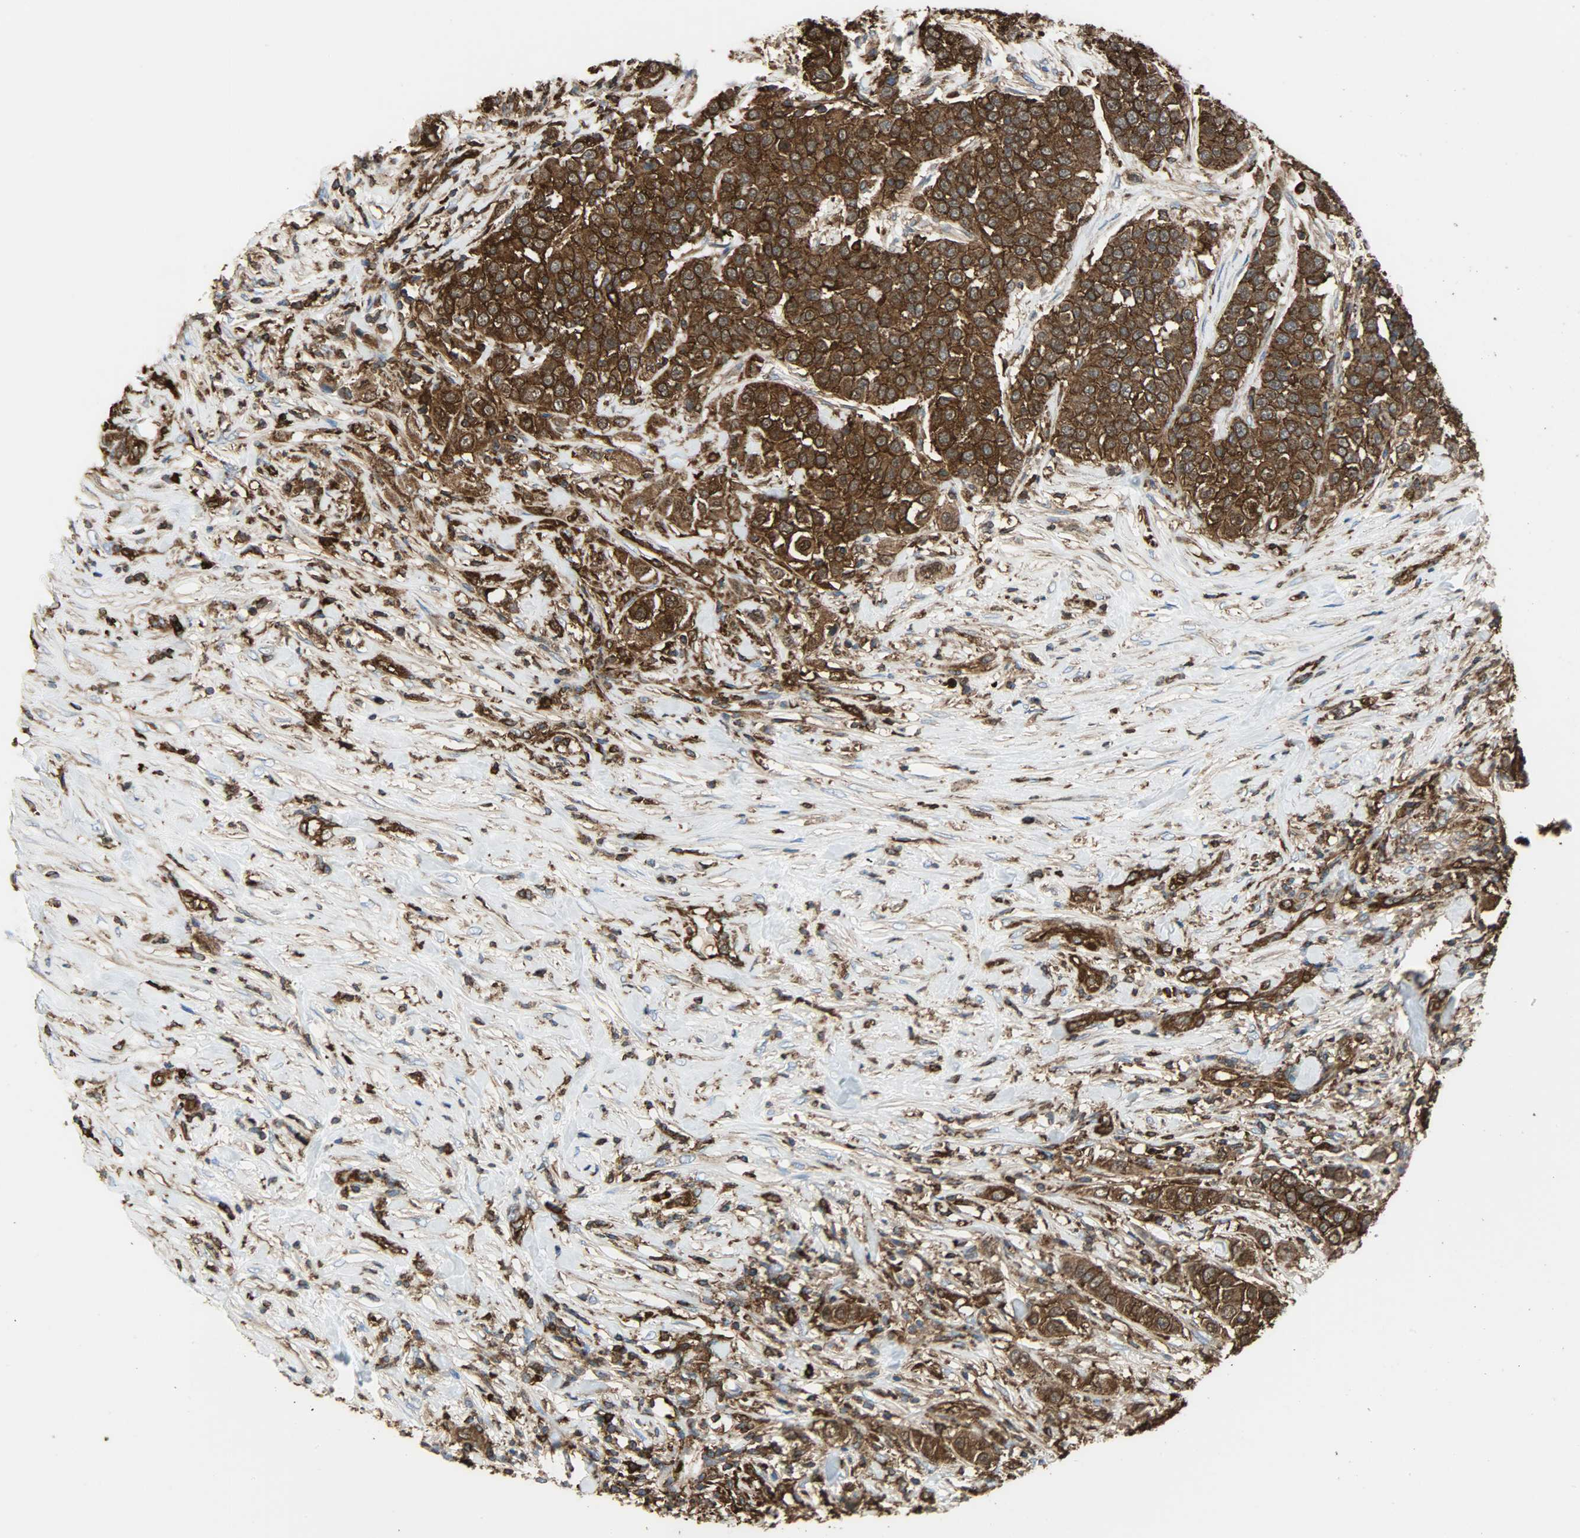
{"staining": {"intensity": "strong", "quantity": ">75%", "location": "cytoplasmic/membranous"}, "tissue": "urothelial cancer", "cell_type": "Tumor cells", "image_type": "cancer", "snomed": [{"axis": "morphology", "description": "Urothelial carcinoma, High grade"}, {"axis": "topography", "description": "Urinary bladder"}], "caption": "Urothelial cancer was stained to show a protein in brown. There is high levels of strong cytoplasmic/membranous expression in approximately >75% of tumor cells.", "gene": "VASP", "patient": {"sex": "female", "age": 80}}